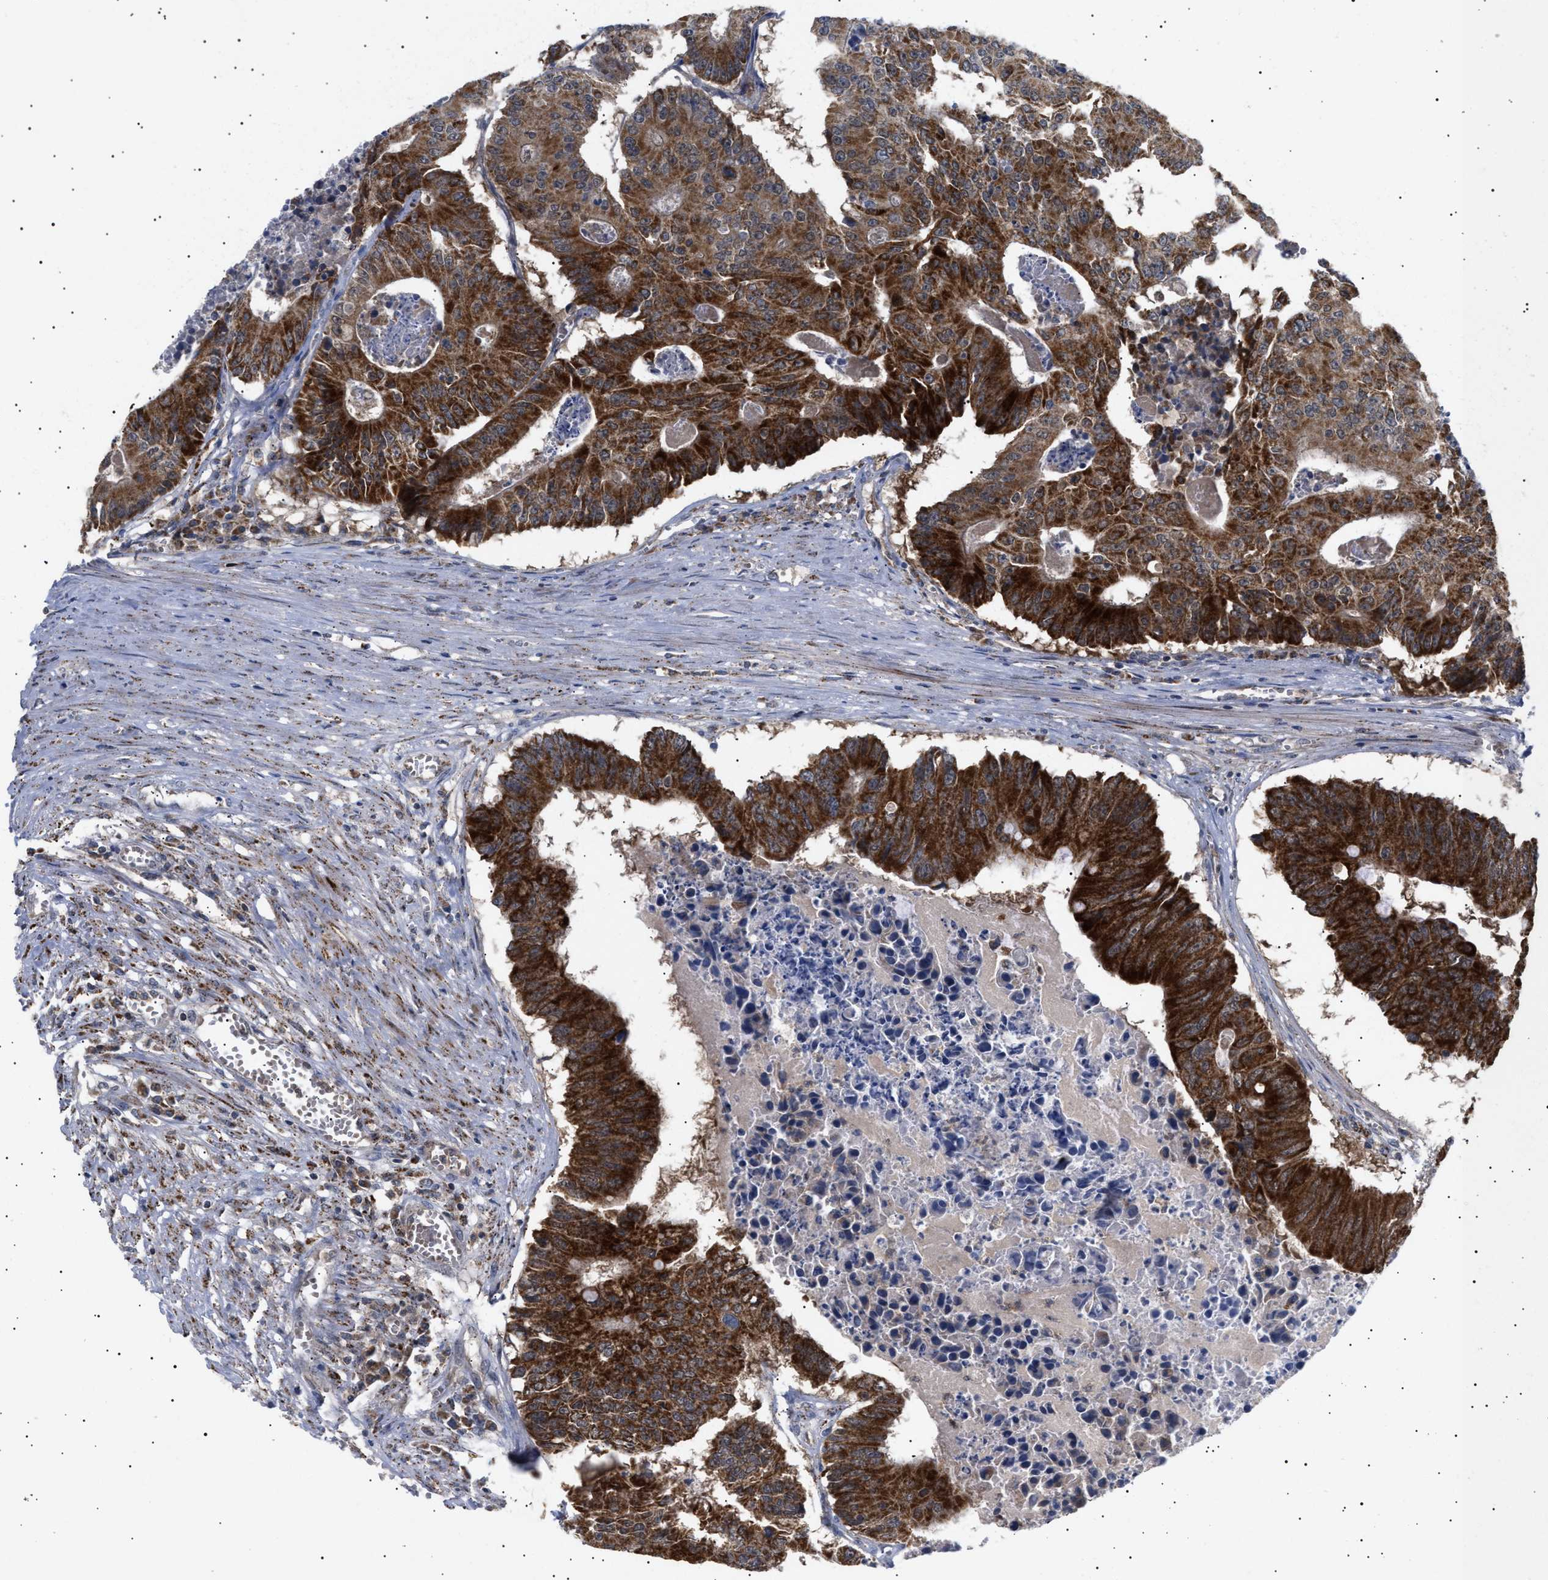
{"staining": {"intensity": "strong", "quantity": ">75%", "location": "cytoplasmic/membranous"}, "tissue": "colorectal cancer", "cell_type": "Tumor cells", "image_type": "cancer", "snomed": [{"axis": "morphology", "description": "Adenocarcinoma, NOS"}, {"axis": "topography", "description": "Colon"}], "caption": "Approximately >75% of tumor cells in human colorectal adenocarcinoma demonstrate strong cytoplasmic/membranous protein expression as visualized by brown immunohistochemical staining.", "gene": "SIRT5", "patient": {"sex": "male", "age": 87}}